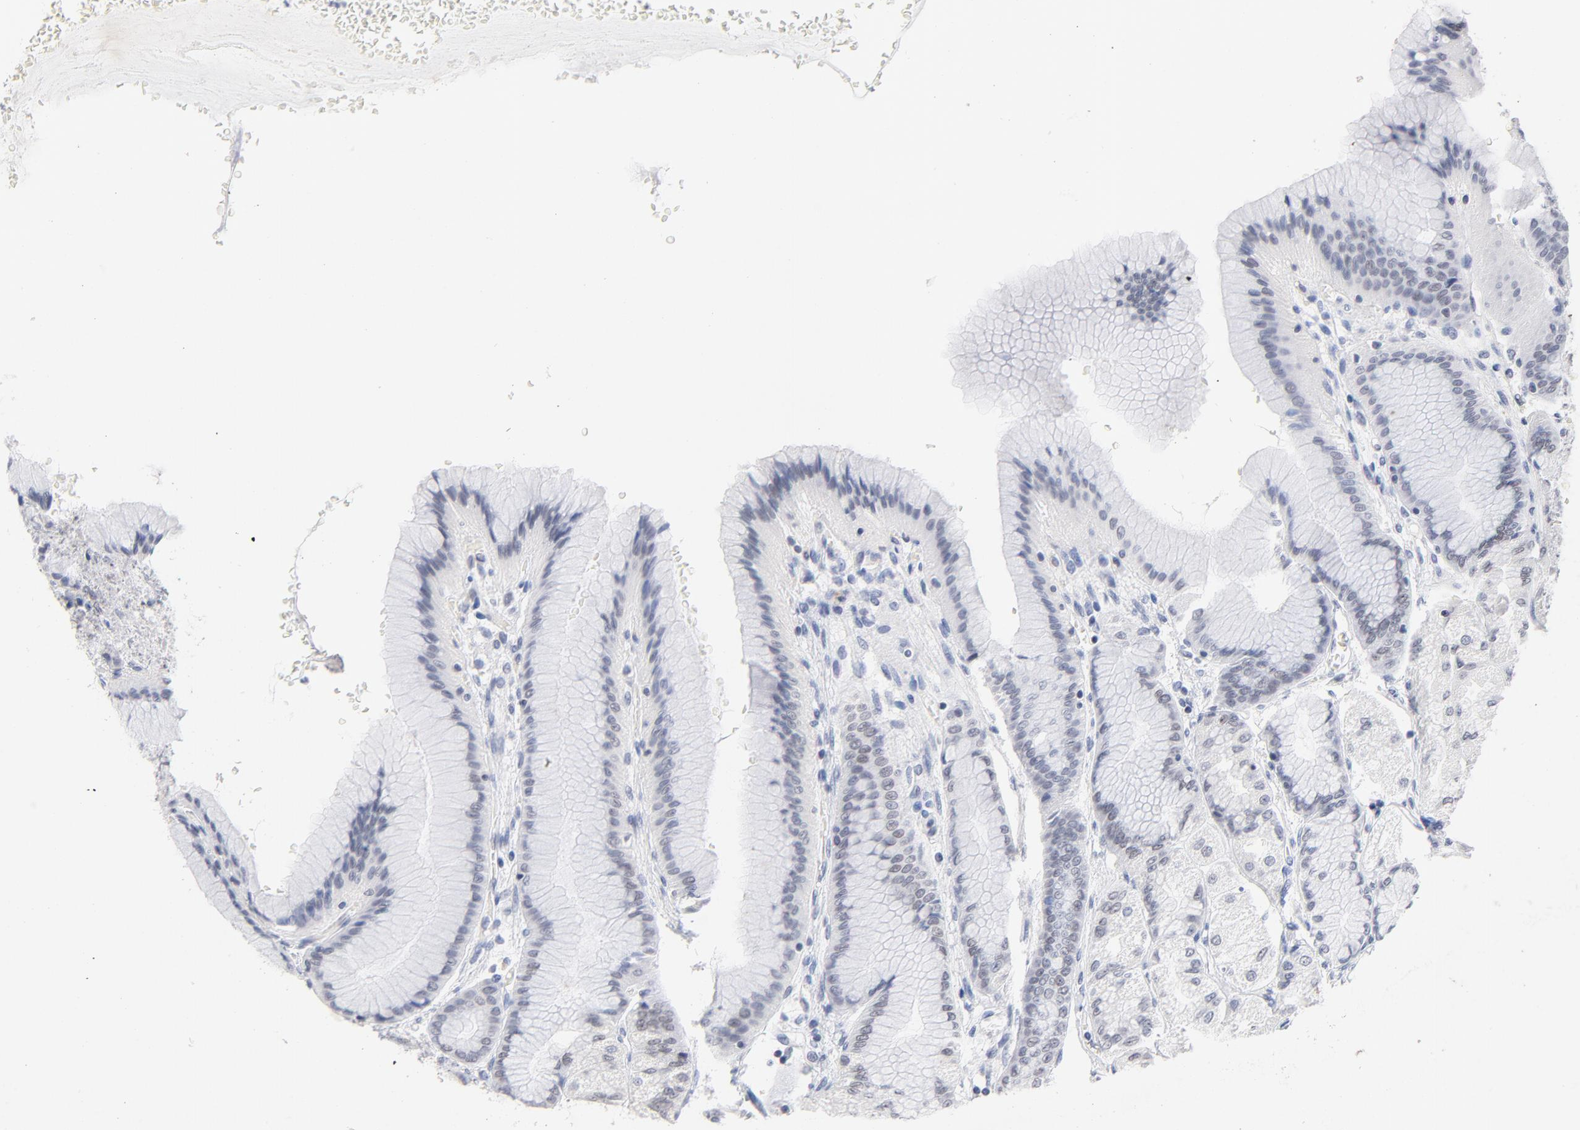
{"staining": {"intensity": "weak", "quantity": "25%-75%", "location": "nuclear"}, "tissue": "stomach", "cell_type": "Glandular cells", "image_type": "normal", "snomed": [{"axis": "morphology", "description": "Normal tissue, NOS"}, {"axis": "morphology", "description": "Adenocarcinoma, NOS"}, {"axis": "topography", "description": "Stomach"}, {"axis": "topography", "description": "Stomach, lower"}], "caption": "Immunohistochemical staining of unremarkable stomach reveals low levels of weak nuclear staining in approximately 25%-75% of glandular cells. (brown staining indicates protein expression, while blue staining denotes nuclei).", "gene": "ORC2", "patient": {"sex": "female", "age": 65}}